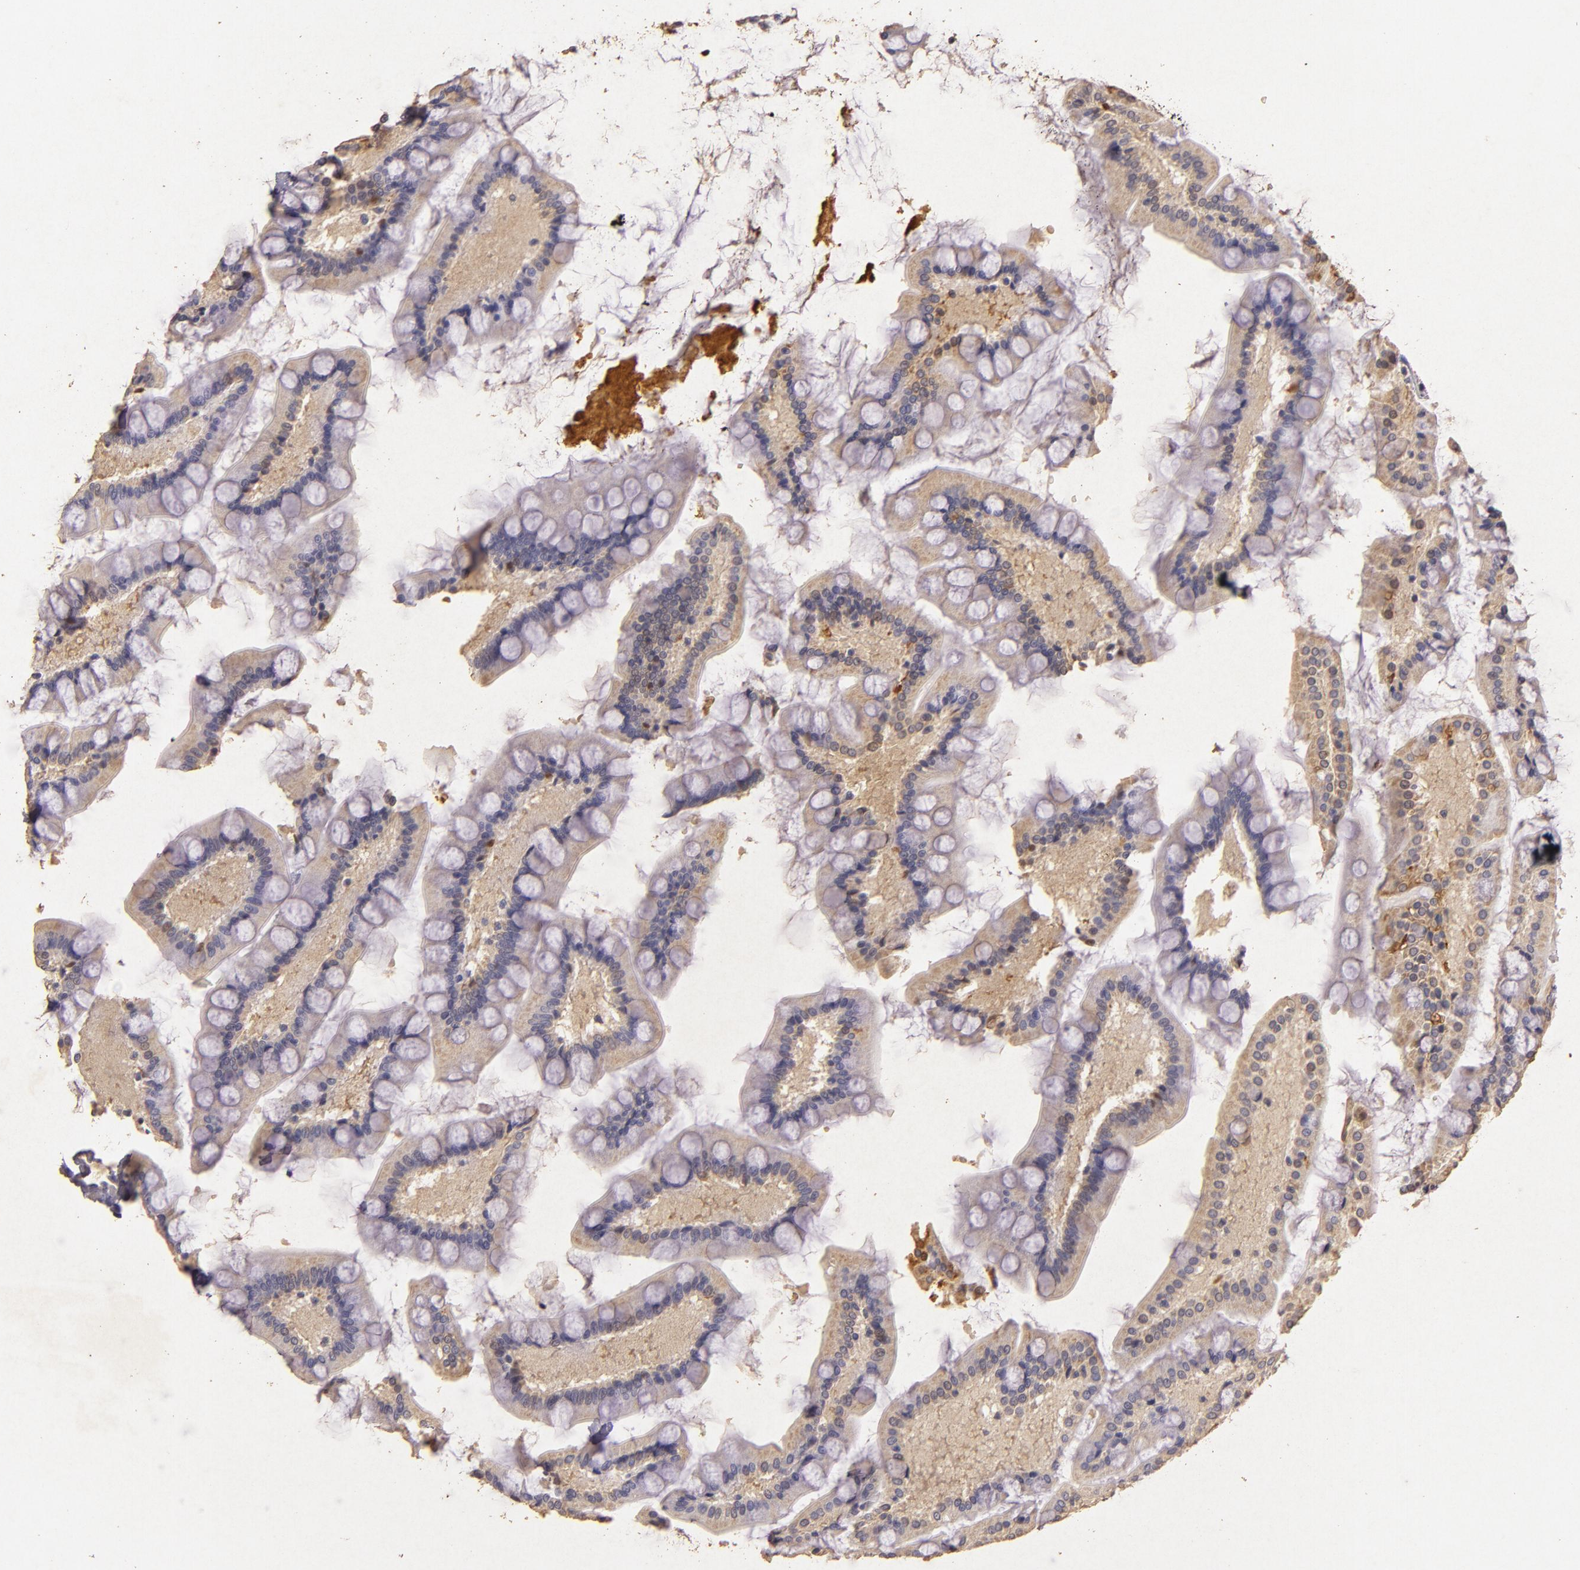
{"staining": {"intensity": "negative", "quantity": "none", "location": "none"}, "tissue": "small intestine", "cell_type": "Glandular cells", "image_type": "normal", "snomed": [{"axis": "morphology", "description": "Normal tissue, NOS"}, {"axis": "topography", "description": "Small intestine"}], "caption": "Immunohistochemistry of normal small intestine shows no staining in glandular cells.", "gene": "BCL2L13", "patient": {"sex": "male", "age": 41}}